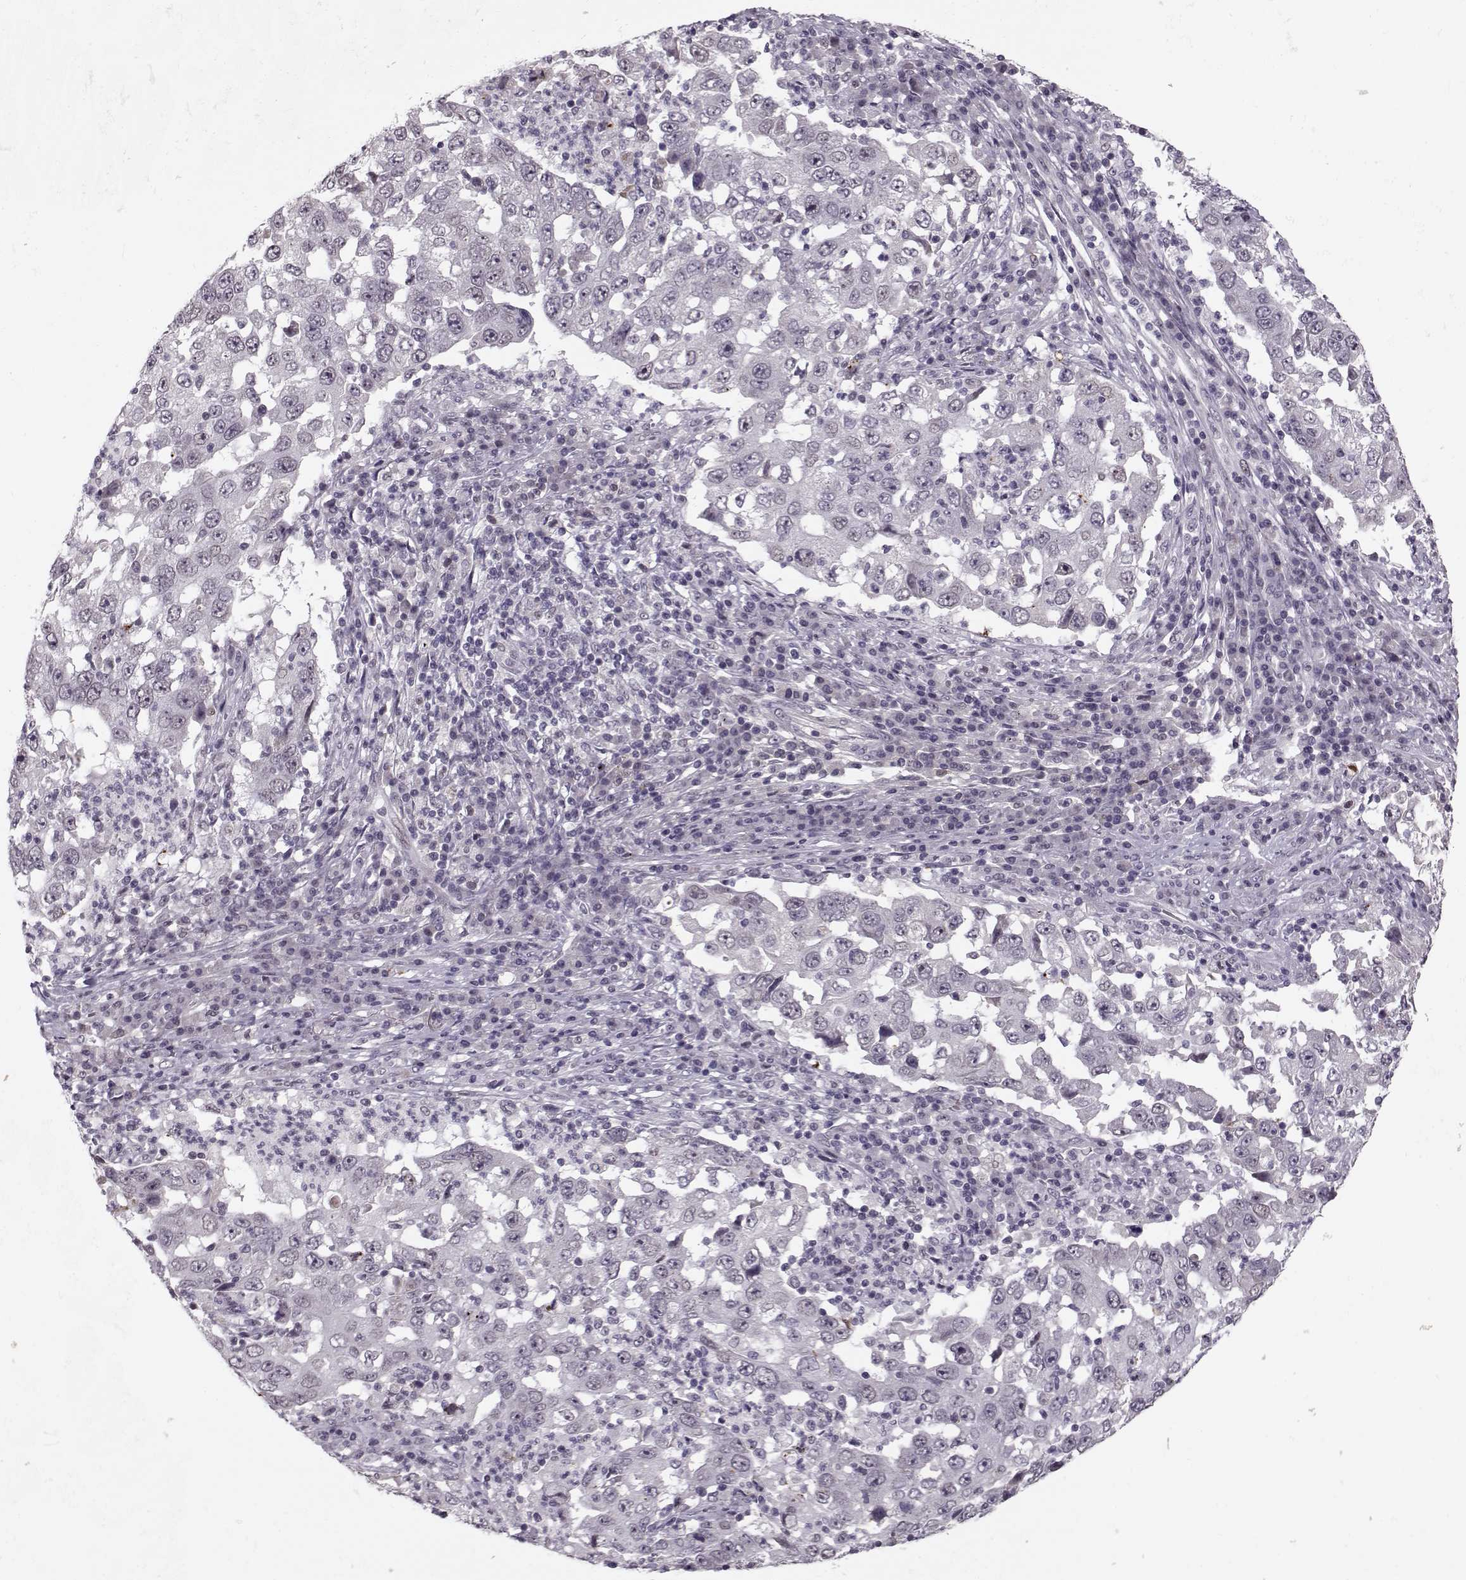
{"staining": {"intensity": "negative", "quantity": "none", "location": "none"}, "tissue": "lung cancer", "cell_type": "Tumor cells", "image_type": "cancer", "snomed": [{"axis": "morphology", "description": "Adenocarcinoma, NOS"}, {"axis": "topography", "description": "Lung"}], "caption": "High power microscopy histopathology image of an immunohistochemistry image of lung cancer, revealing no significant expression in tumor cells.", "gene": "DNAI3", "patient": {"sex": "male", "age": 73}}